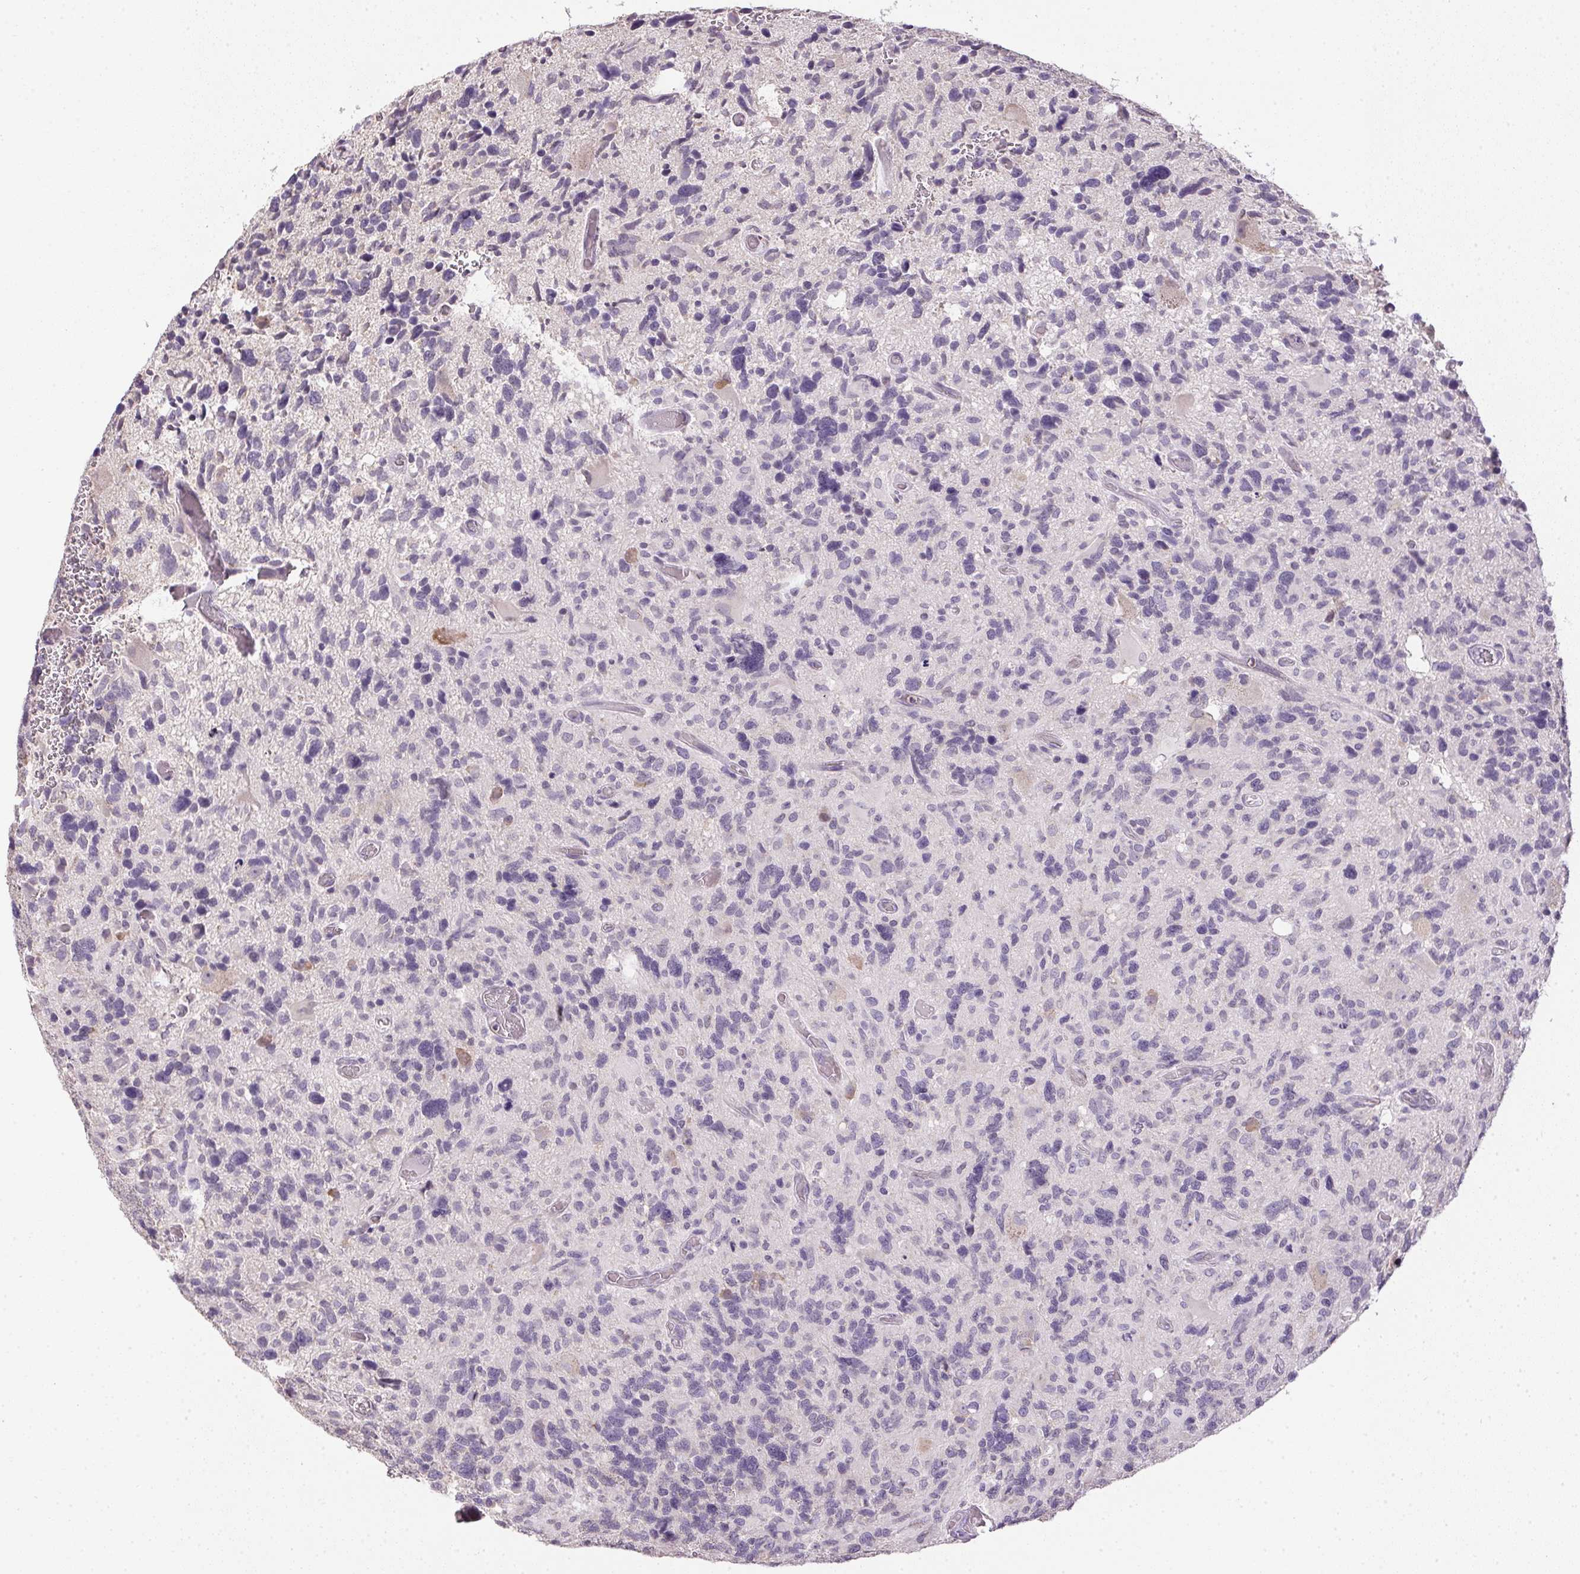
{"staining": {"intensity": "negative", "quantity": "none", "location": "none"}, "tissue": "glioma", "cell_type": "Tumor cells", "image_type": "cancer", "snomed": [{"axis": "morphology", "description": "Glioma, malignant, High grade"}, {"axis": "topography", "description": "Brain"}], "caption": "High power microscopy histopathology image of an immunohistochemistry (IHC) photomicrograph of glioma, revealing no significant positivity in tumor cells.", "gene": "SPACA9", "patient": {"sex": "male", "age": 49}}